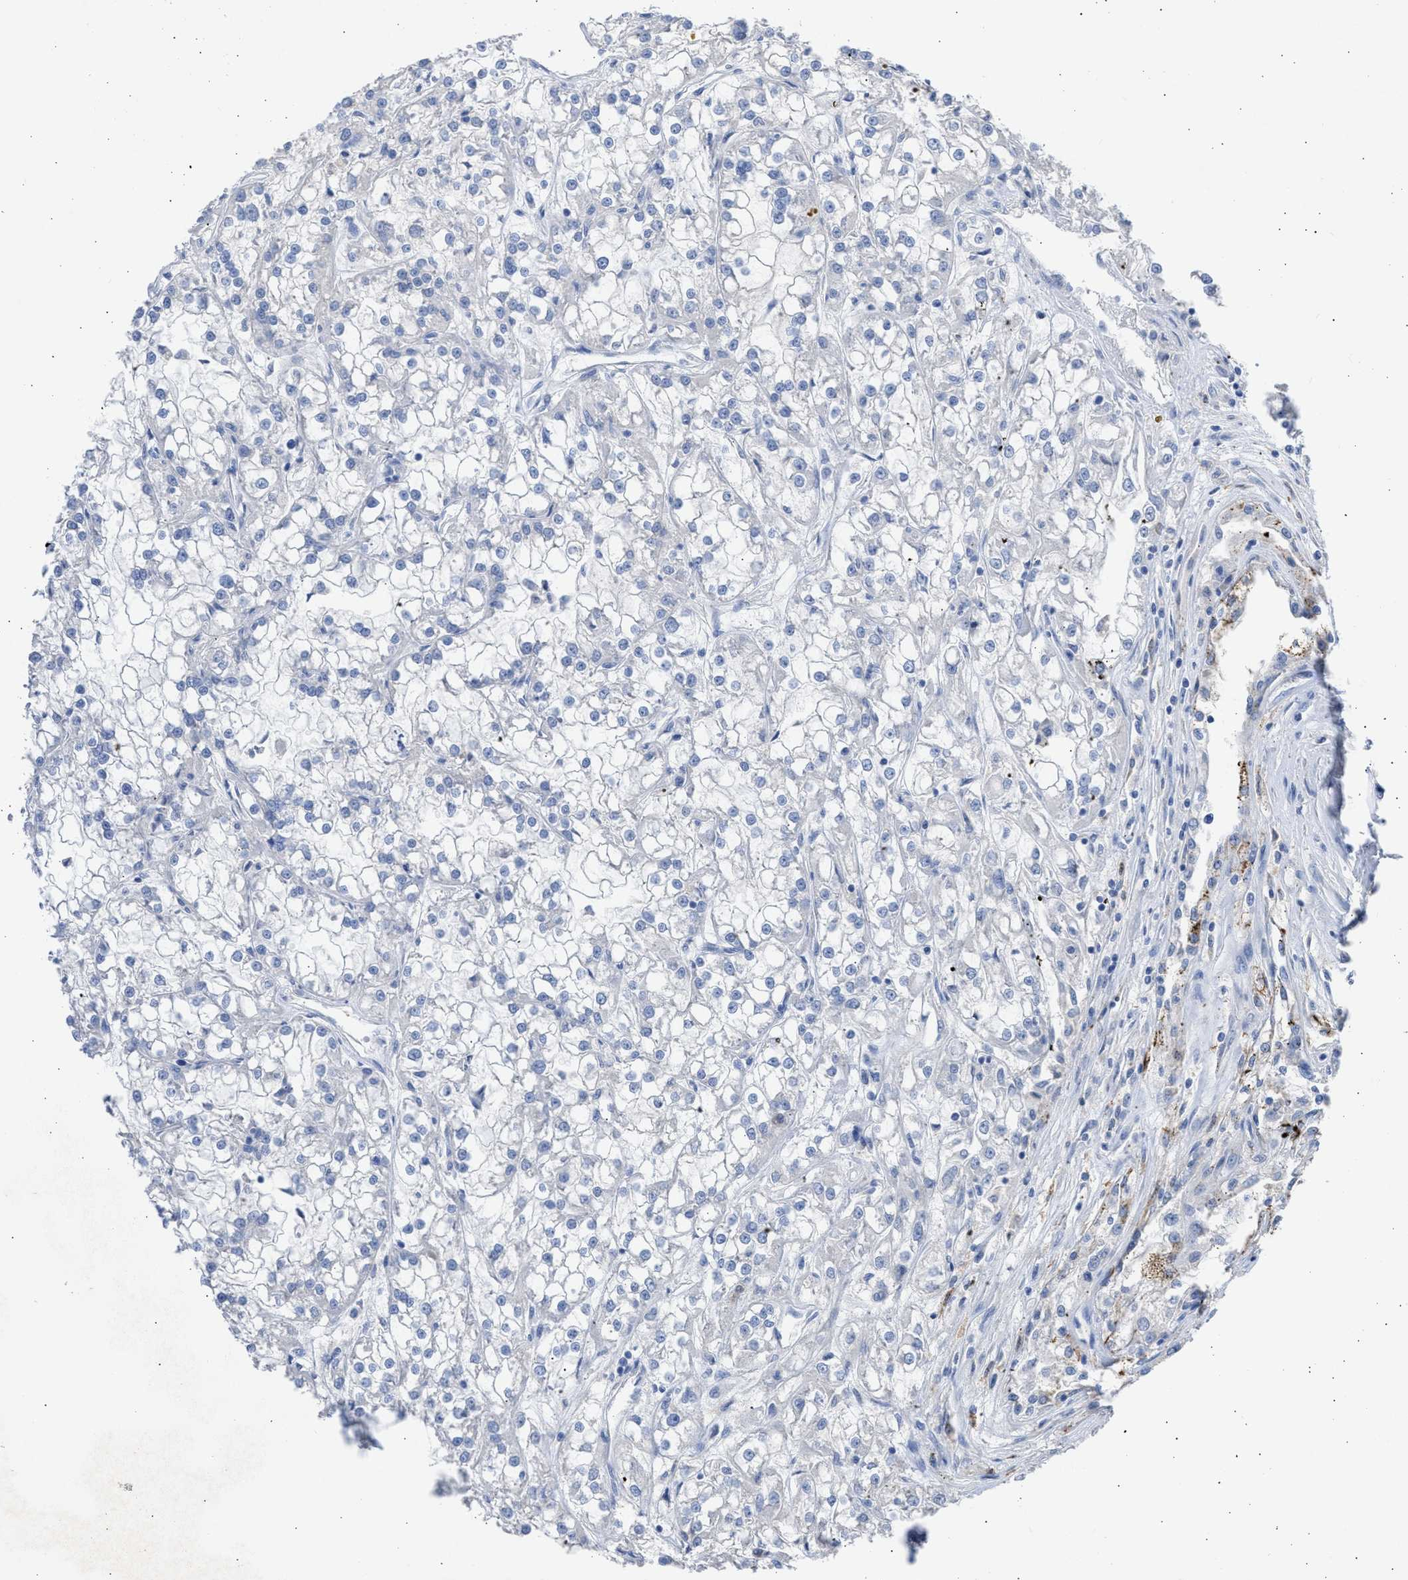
{"staining": {"intensity": "negative", "quantity": "none", "location": "none"}, "tissue": "renal cancer", "cell_type": "Tumor cells", "image_type": "cancer", "snomed": [{"axis": "morphology", "description": "Adenocarcinoma, NOS"}, {"axis": "topography", "description": "Kidney"}], "caption": "High power microscopy micrograph of an immunohistochemistry micrograph of renal adenocarcinoma, revealing no significant staining in tumor cells. (DAB immunohistochemistry (IHC) with hematoxylin counter stain).", "gene": "RSPH1", "patient": {"sex": "female", "age": 52}}